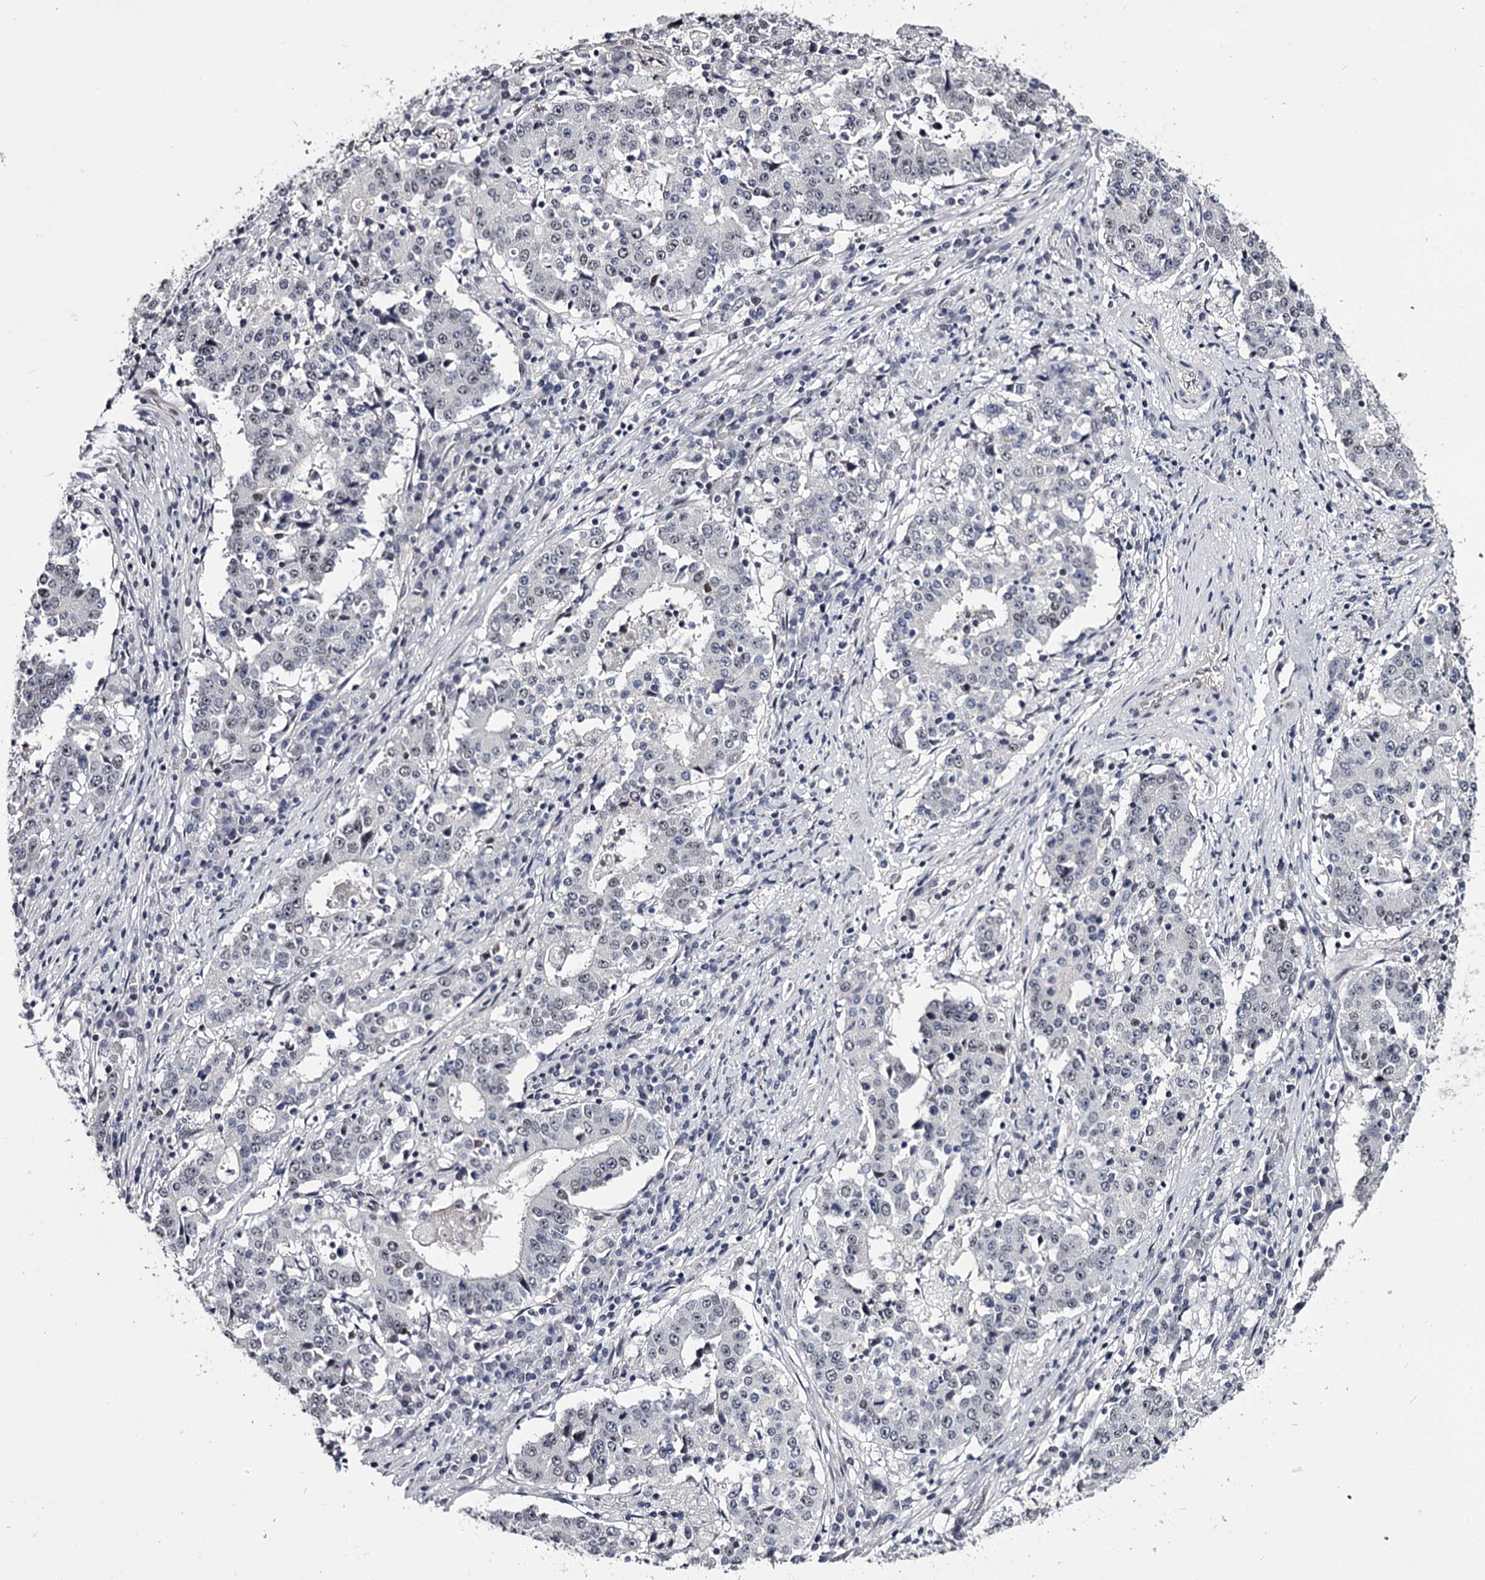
{"staining": {"intensity": "negative", "quantity": "none", "location": "none"}, "tissue": "stomach cancer", "cell_type": "Tumor cells", "image_type": "cancer", "snomed": [{"axis": "morphology", "description": "Adenocarcinoma, NOS"}, {"axis": "topography", "description": "Stomach"}], "caption": "DAB immunohistochemical staining of stomach adenocarcinoma displays no significant positivity in tumor cells.", "gene": "OVOL2", "patient": {"sex": "male", "age": 59}}